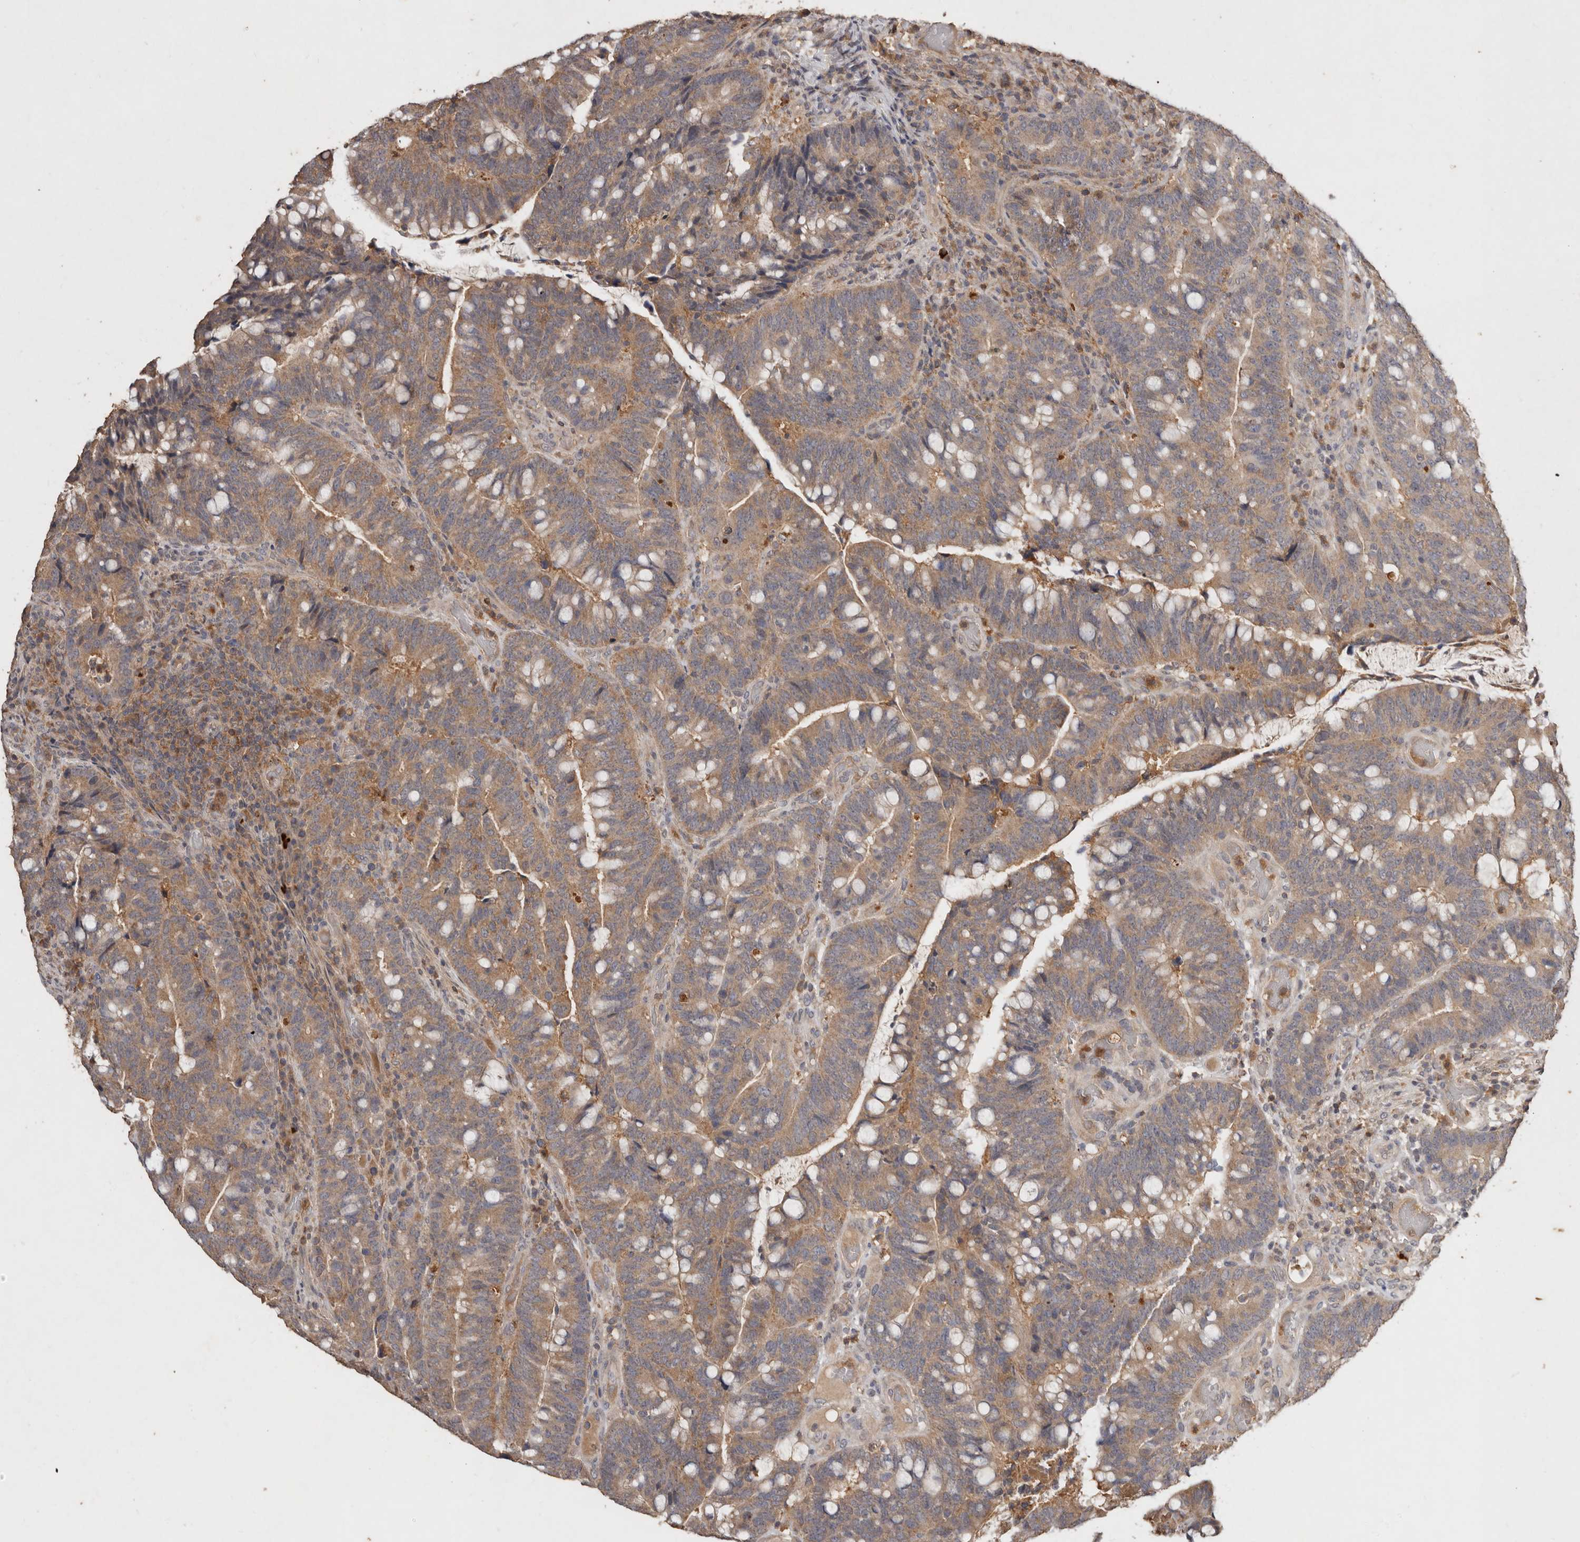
{"staining": {"intensity": "moderate", "quantity": ">75%", "location": "cytoplasmic/membranous"}, "tissue": "colorectal cancer", "cell_type": "Tumor cells", "image_type": "cancer", "snomed": [{"axis": "morphology", "description": "Adenocarcinoma, NOS"}, {"axis": "topography", "description": "Colon"}], "caption": "Immunohistochemistry (IHC) staining of colorectal adenocarcinoma, which displays medium levels of moderate cytoplasmic/membranous positivity in approximately >75% of tumor cells indicating moderate cytoplasmic/membranous protein positivity. The staining was performed using DAB (3,3'-diaminobenzidine) (brown) for protein detection and nuclei were counterstained in hematoxylin (blue).", "gene": "EDEM1", "patient": {"sex": "female", "age": 66}}